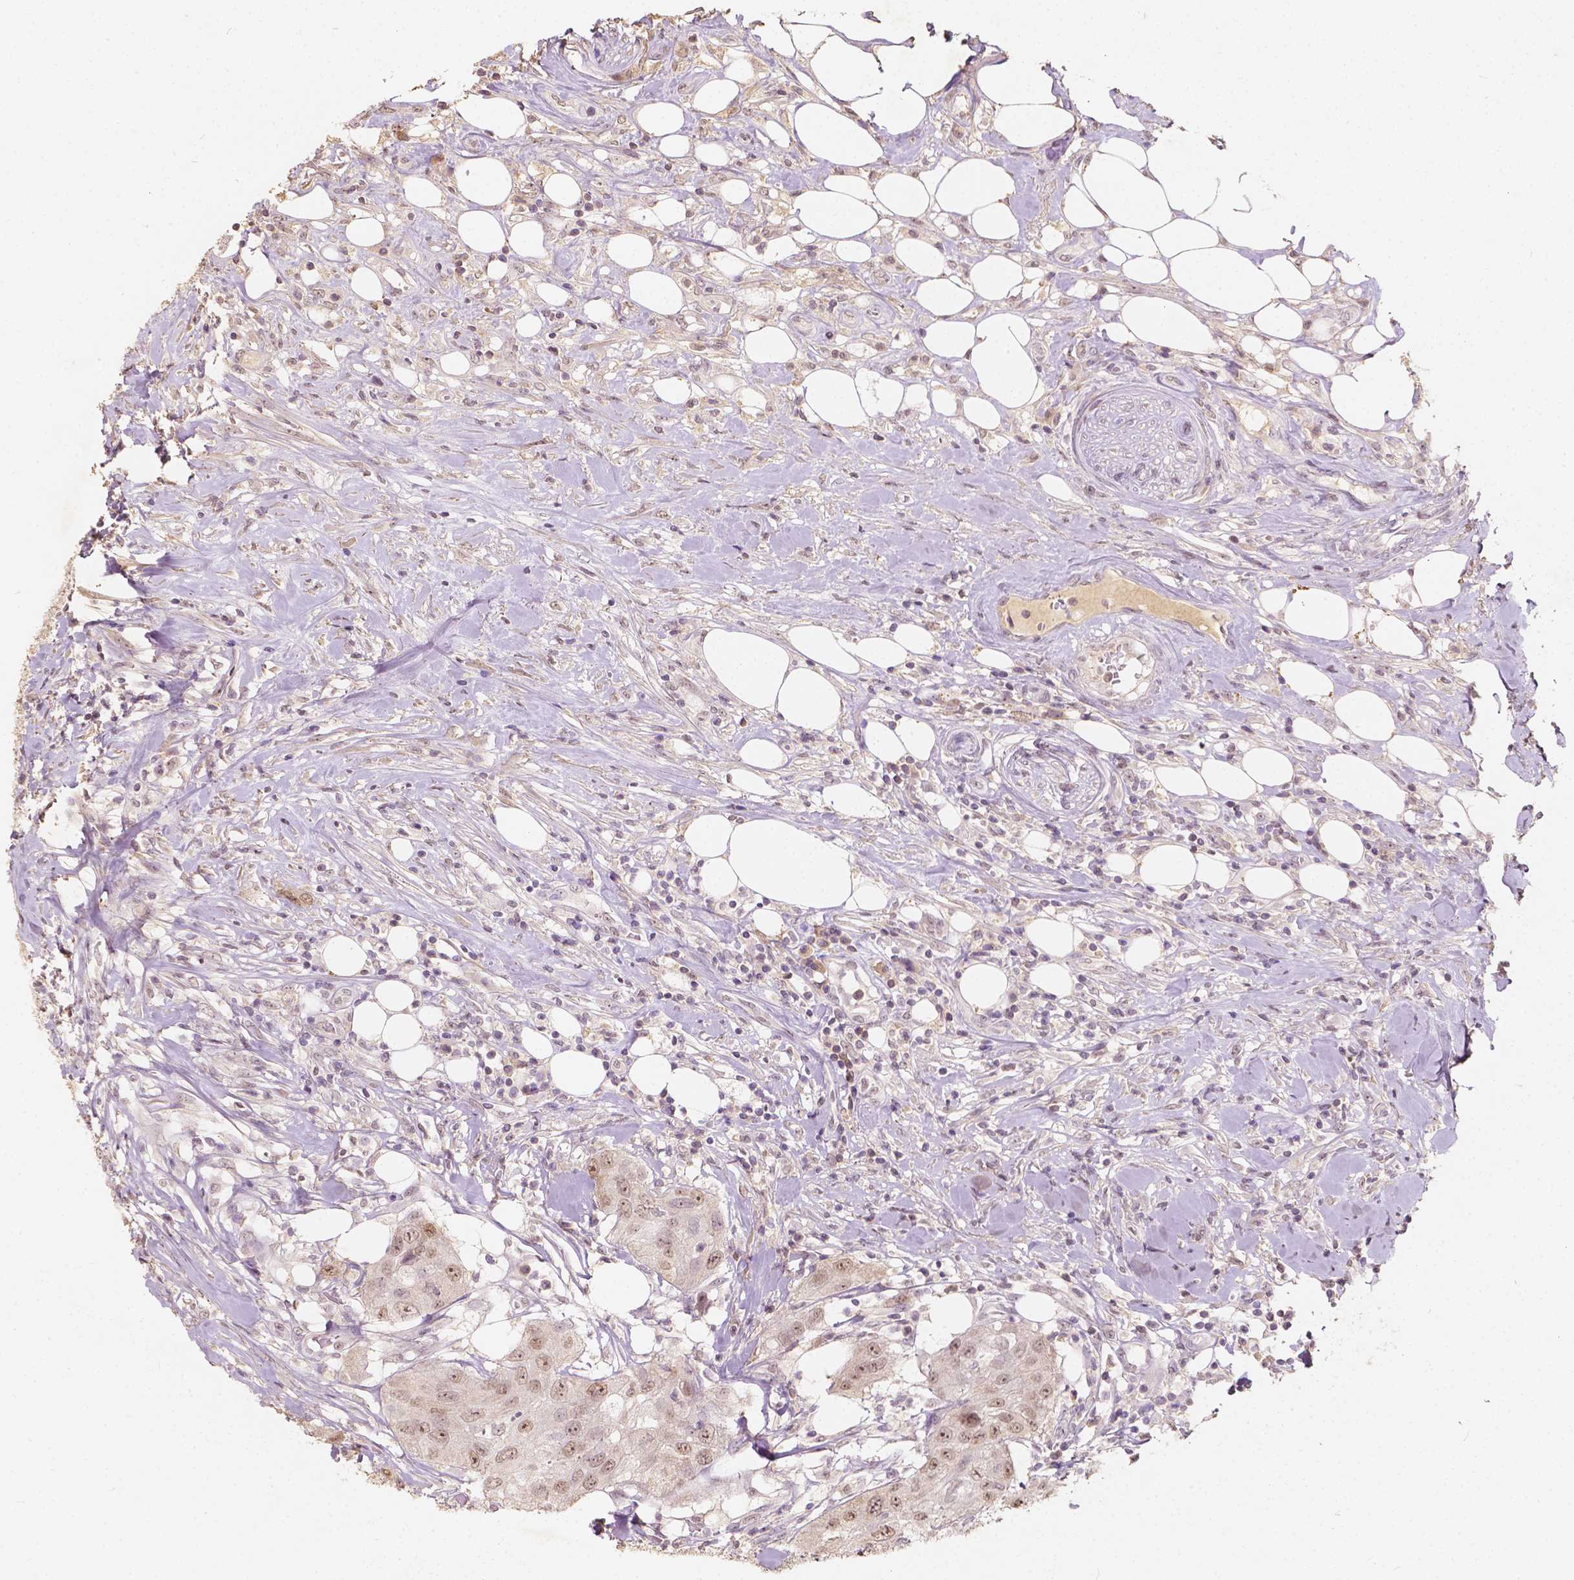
{"staining": {"intensity": "moderate", "quantity": ">75%", "location": "nuclear"}, "tissue": "urothelial cancer", "cell_type": "Tumor cells", "image_type": "cancer", "snomed": [{"axis": "morphology", "description": "Urothelial carcinoma, High grade"}, {"axis": "topography", "description": "Urinary bladder"}], "caption": "Tumor cells exhibit medium levels of moderate nuclear expression in approximately >75% of cells in urothelial carcinoma (high-grade). Ihc stains the protein in brown and the nuclei are stained blue.", "gene": "SOX15", "patient": {"sex": "male", "age": 79}}